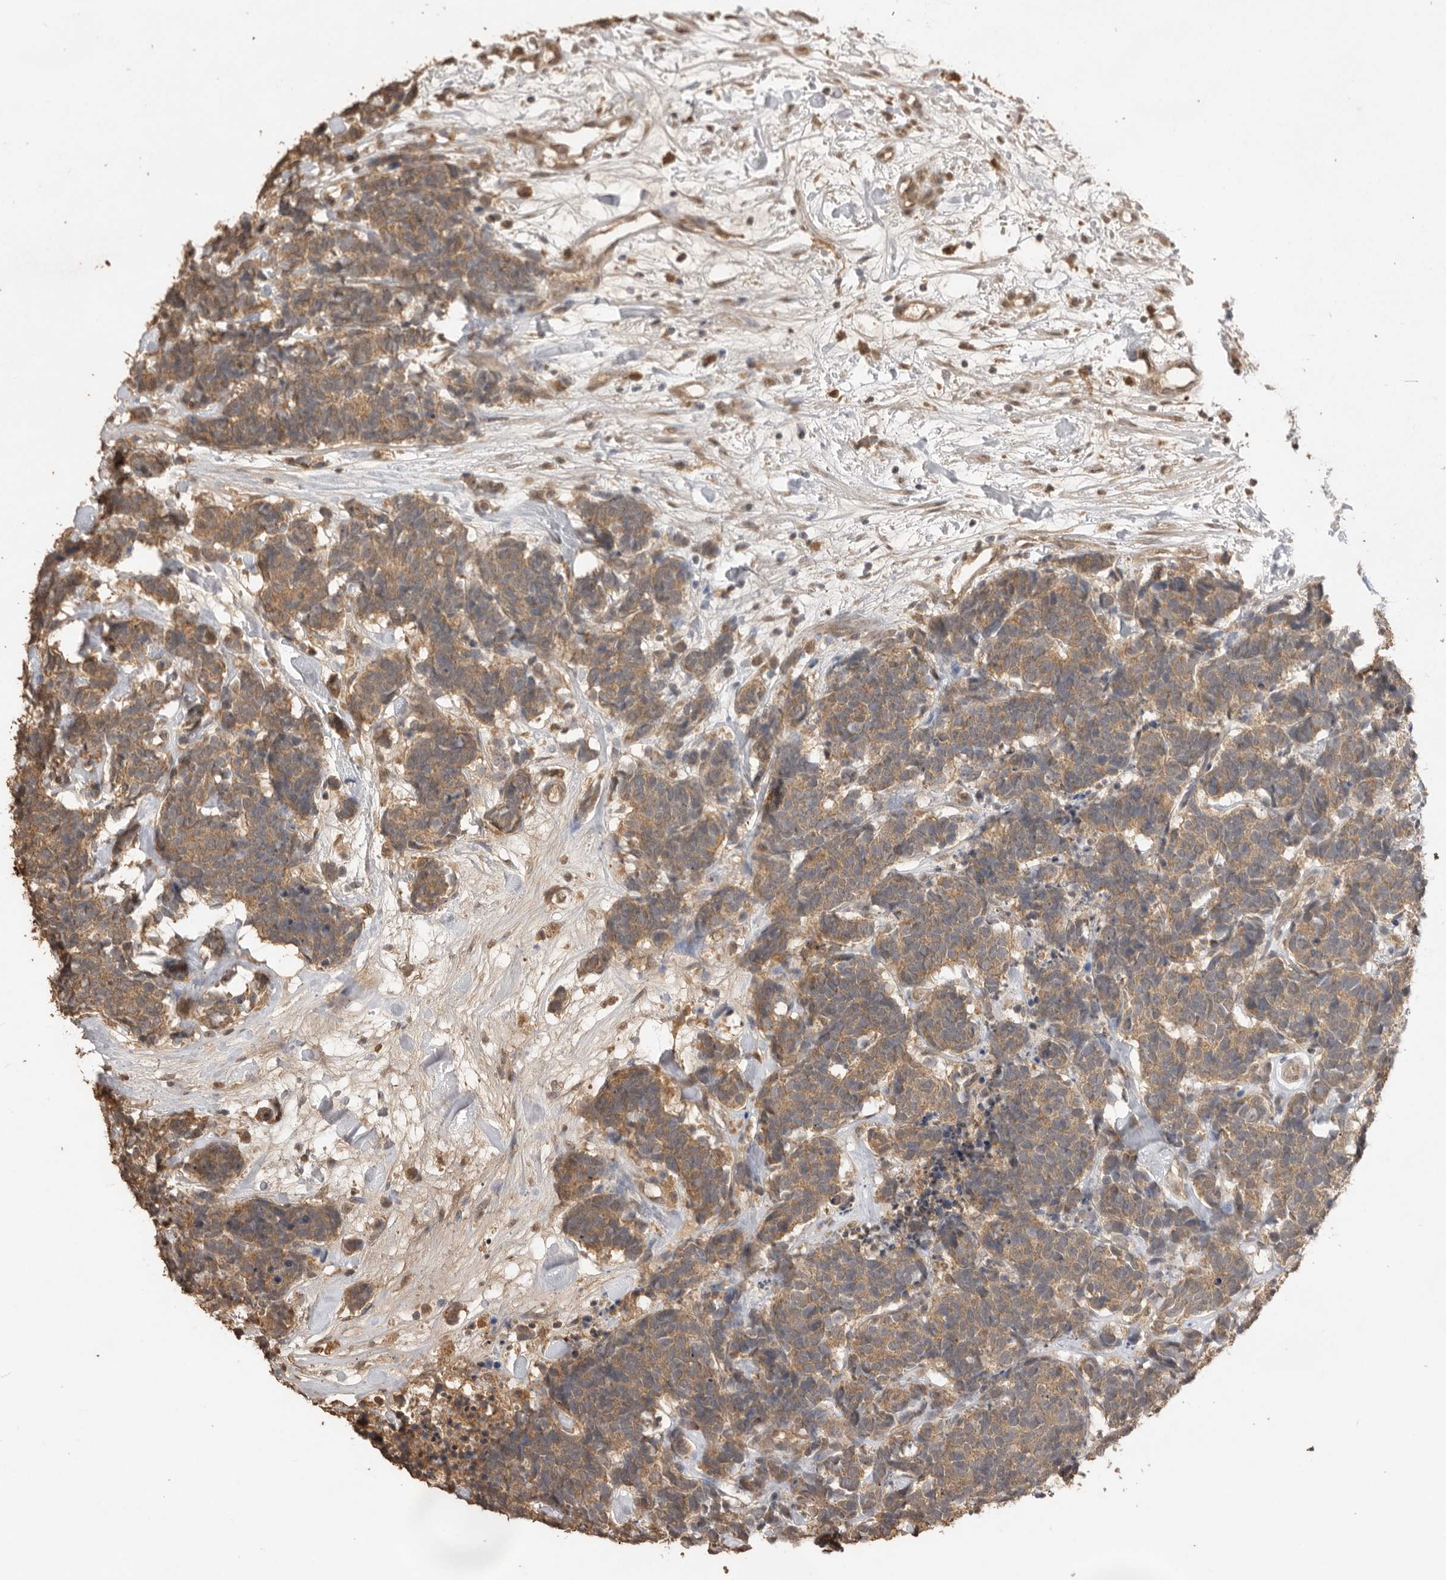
{"staining": {"intensity": "moderate", "quantity": ">75%", "location": "cytoplasmic/membranous"}, "tissue": "carcinoid", "cell_type": "Tumor cells", "image_type": "cancer", "snomed": [{"axis": "morphology", "description": "Carcinoma, NOS"}, {"axis": "morphology", "description": "Carcinoid, malignant, NOS"}, {"axis": "topography", "description": "Urinary bladder"}], "caption": "Carcinoid stained with a brown dye shows moderate cytoplasmic/membranous positive staining in about >75% of tumor cells.", "gene": "JAG2", "patient": {"sex": "male", "age": 57}}